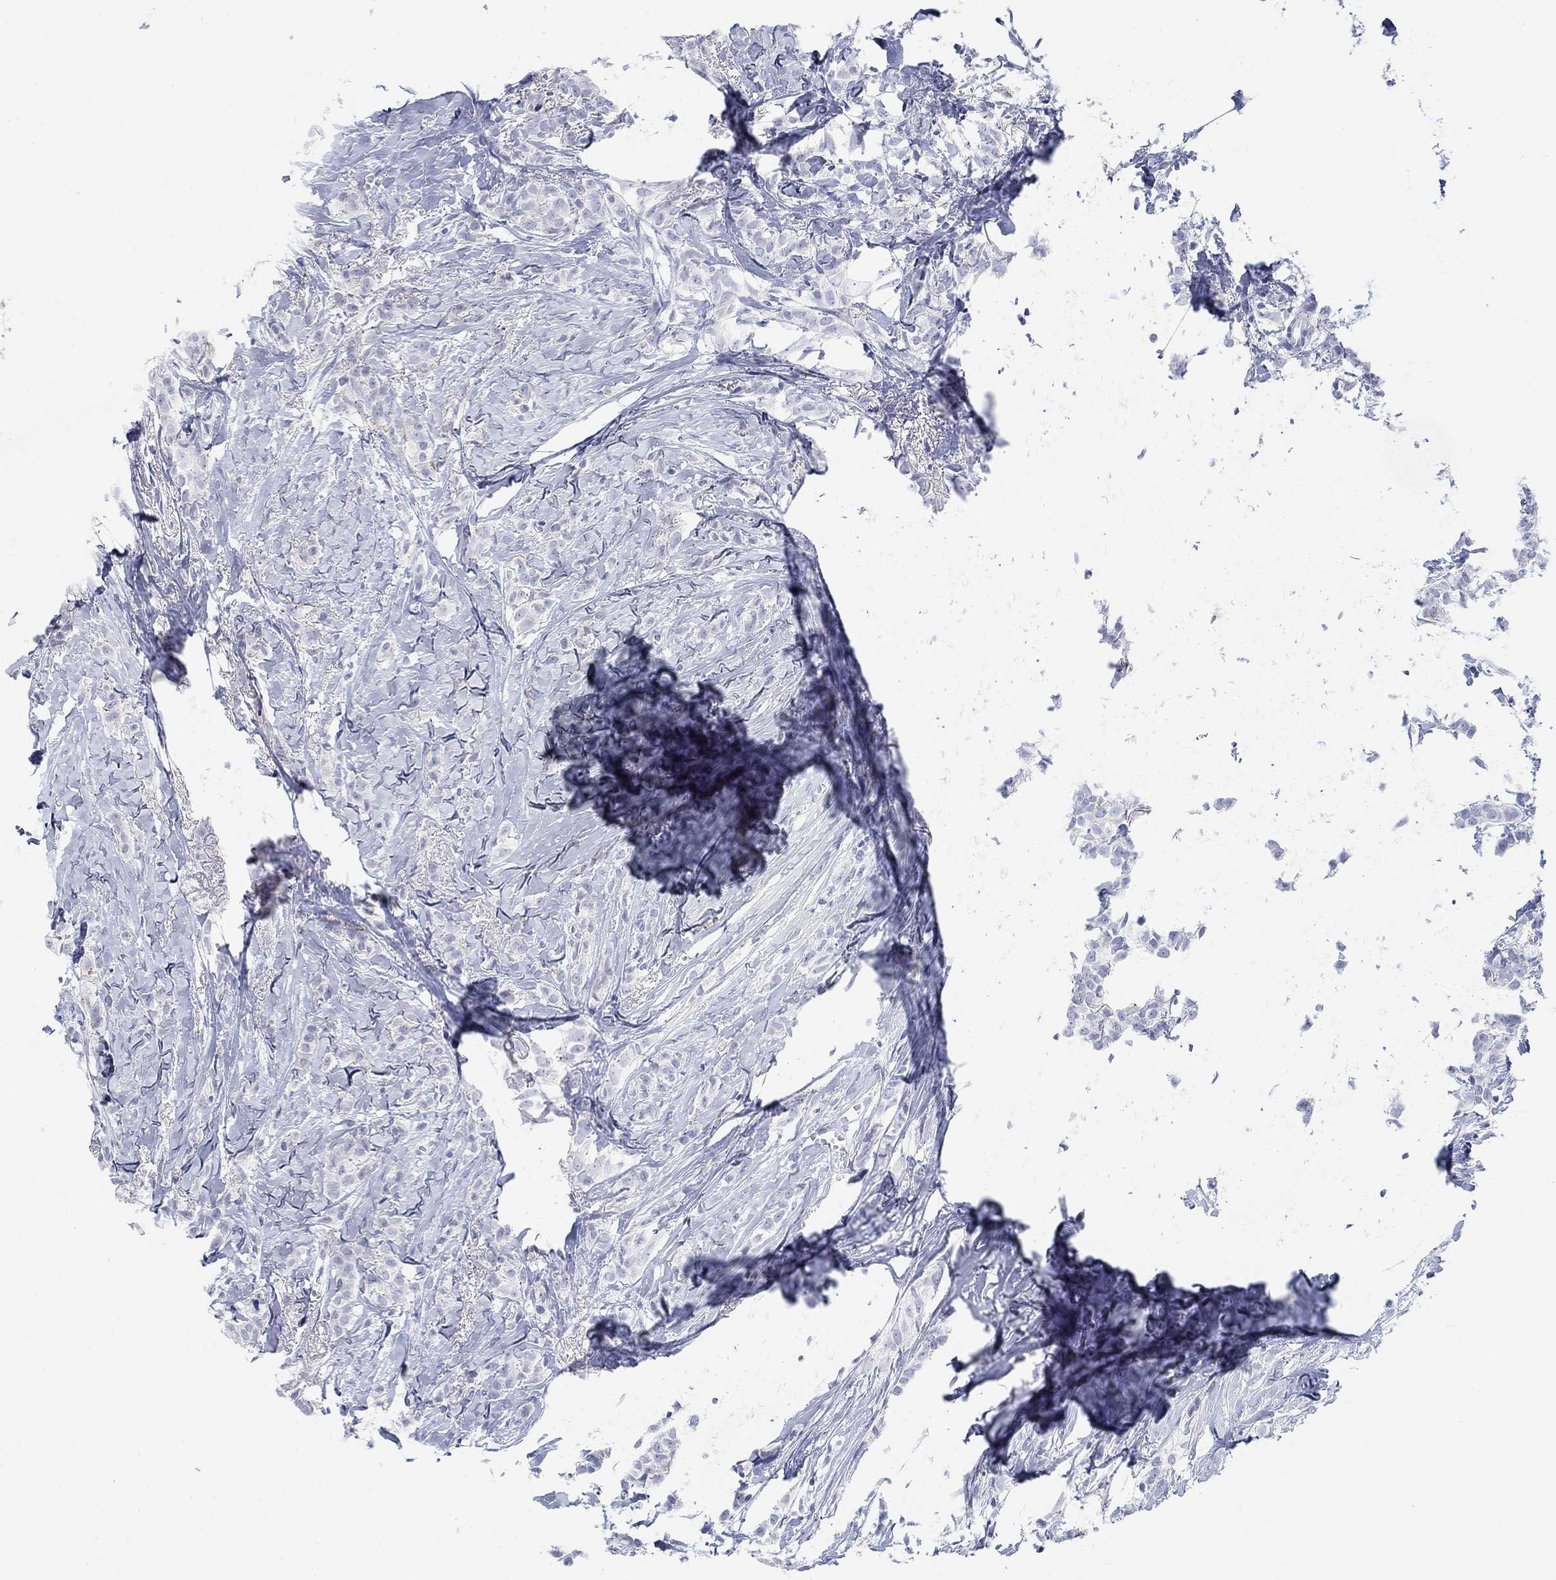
{"staining": {"intensity": "negative", "quantity": "none", "location": "none"}, "tissue": "breast cancer", "cell_type": "Tumor cells", "image_type": "cancer", "snomed": [{"axis": "morphology", "description": "Duct carcinoma"}, {"axis": "topography", "description": "Breast"}], "caption": "The immunohistochemistry photomicrograph has no significant staining in tumor cells of breast intraductal carcinoma tissue.", "gene": "PDYN", "patient": {"sex": "female", "age": 85}}